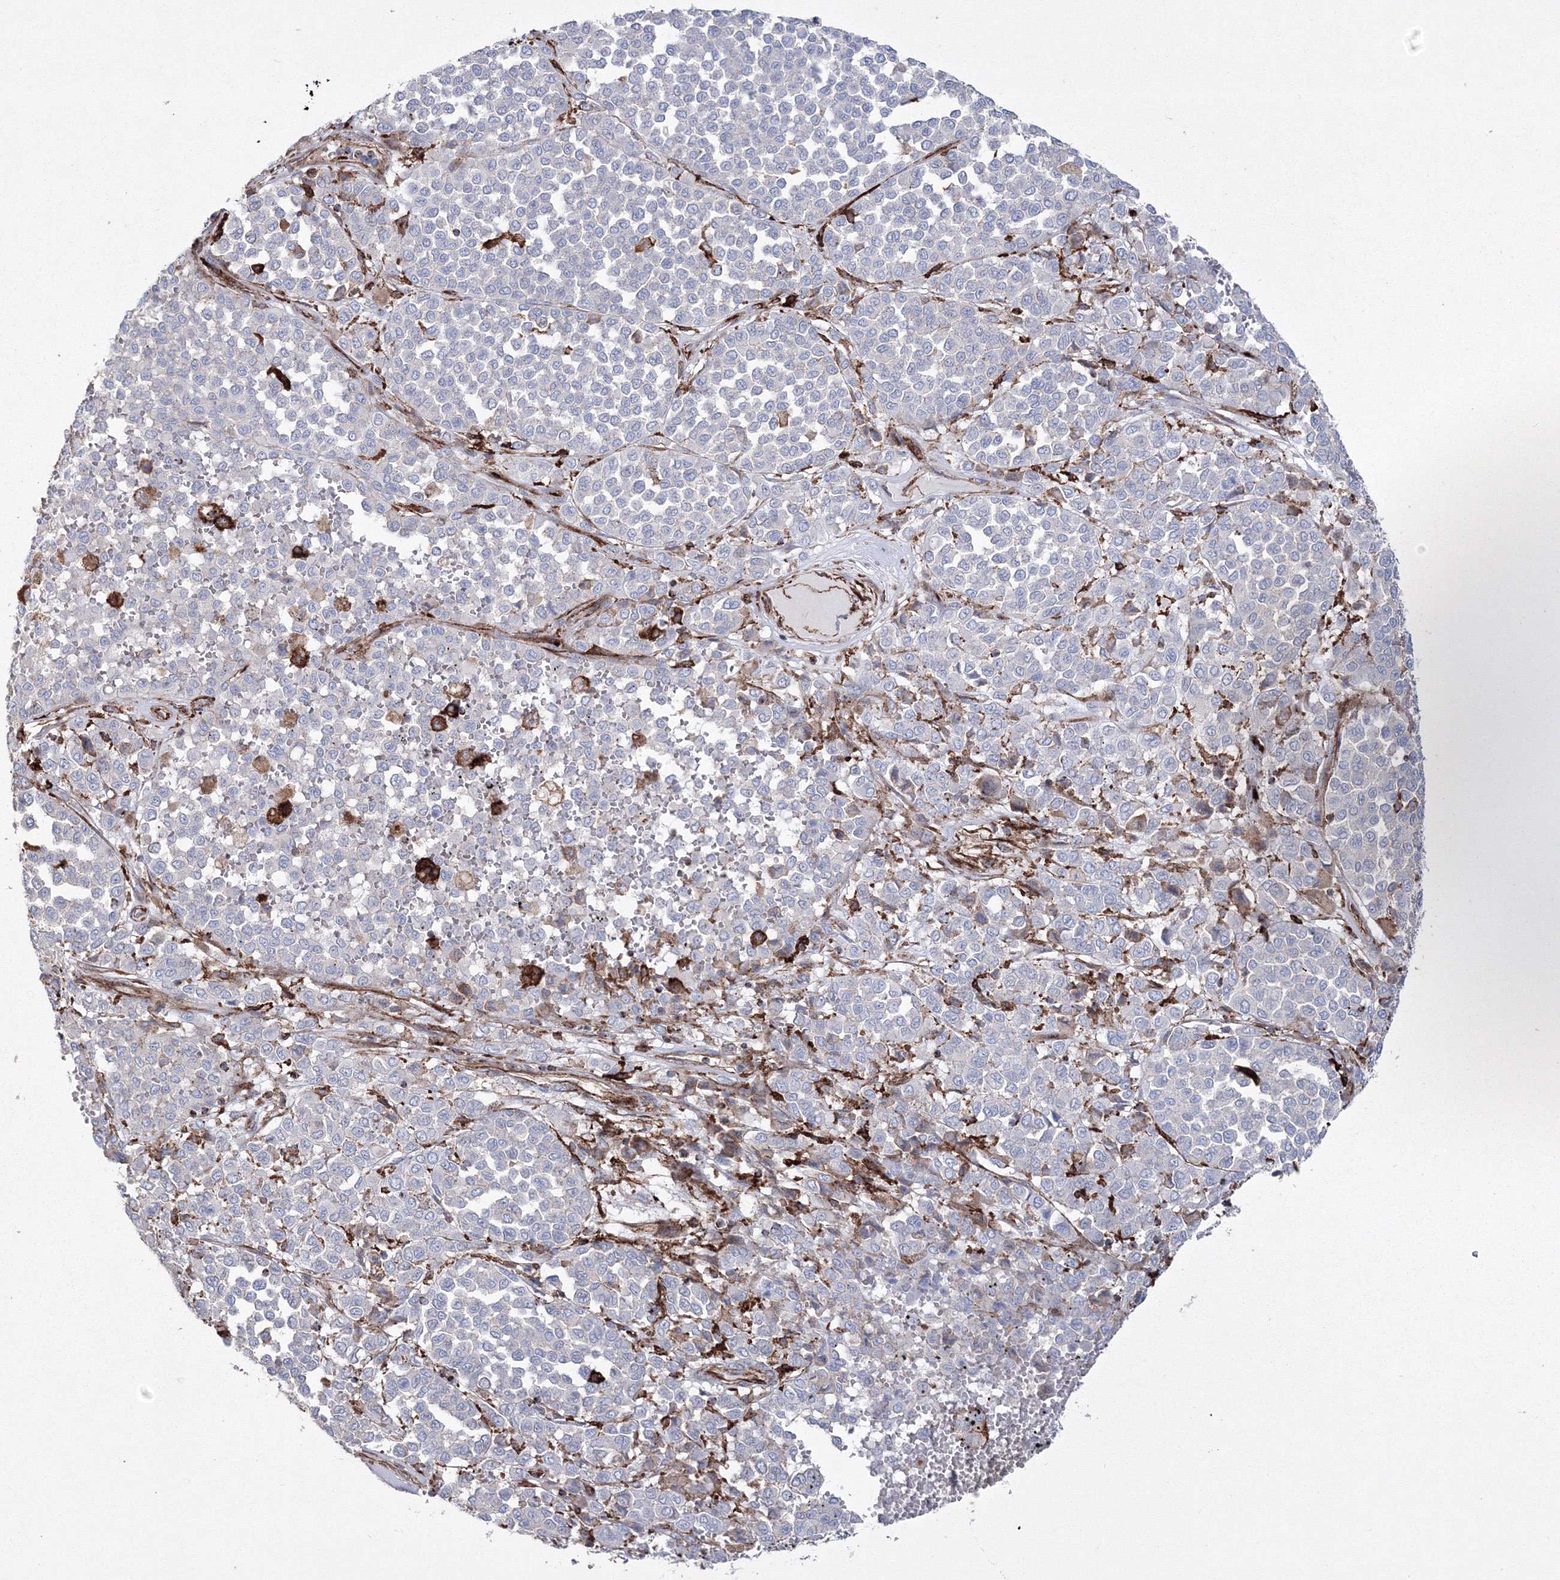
{"staining": {"intensity": "negative", "quantity": "none", "location": "none"}, "tissue": "melanoma", "cell_type": "Tumor cells", "image_type": "cancer", "snomed": [{"axis": "morphology", "description": "Malignant melanoma, Metastatic site"}, {"axis": "topography", "description": "Pancreas"}], "caption": "There is no significant positivity in tumor cells of melanoma. The staining was performed using DAB to visualize the protein expression in brown, while the nuclei were stained in blue with hematoxylin (Magnification: 20x).", "gene": "GPR82", "patient": {"sex": "female", "age": 30}}